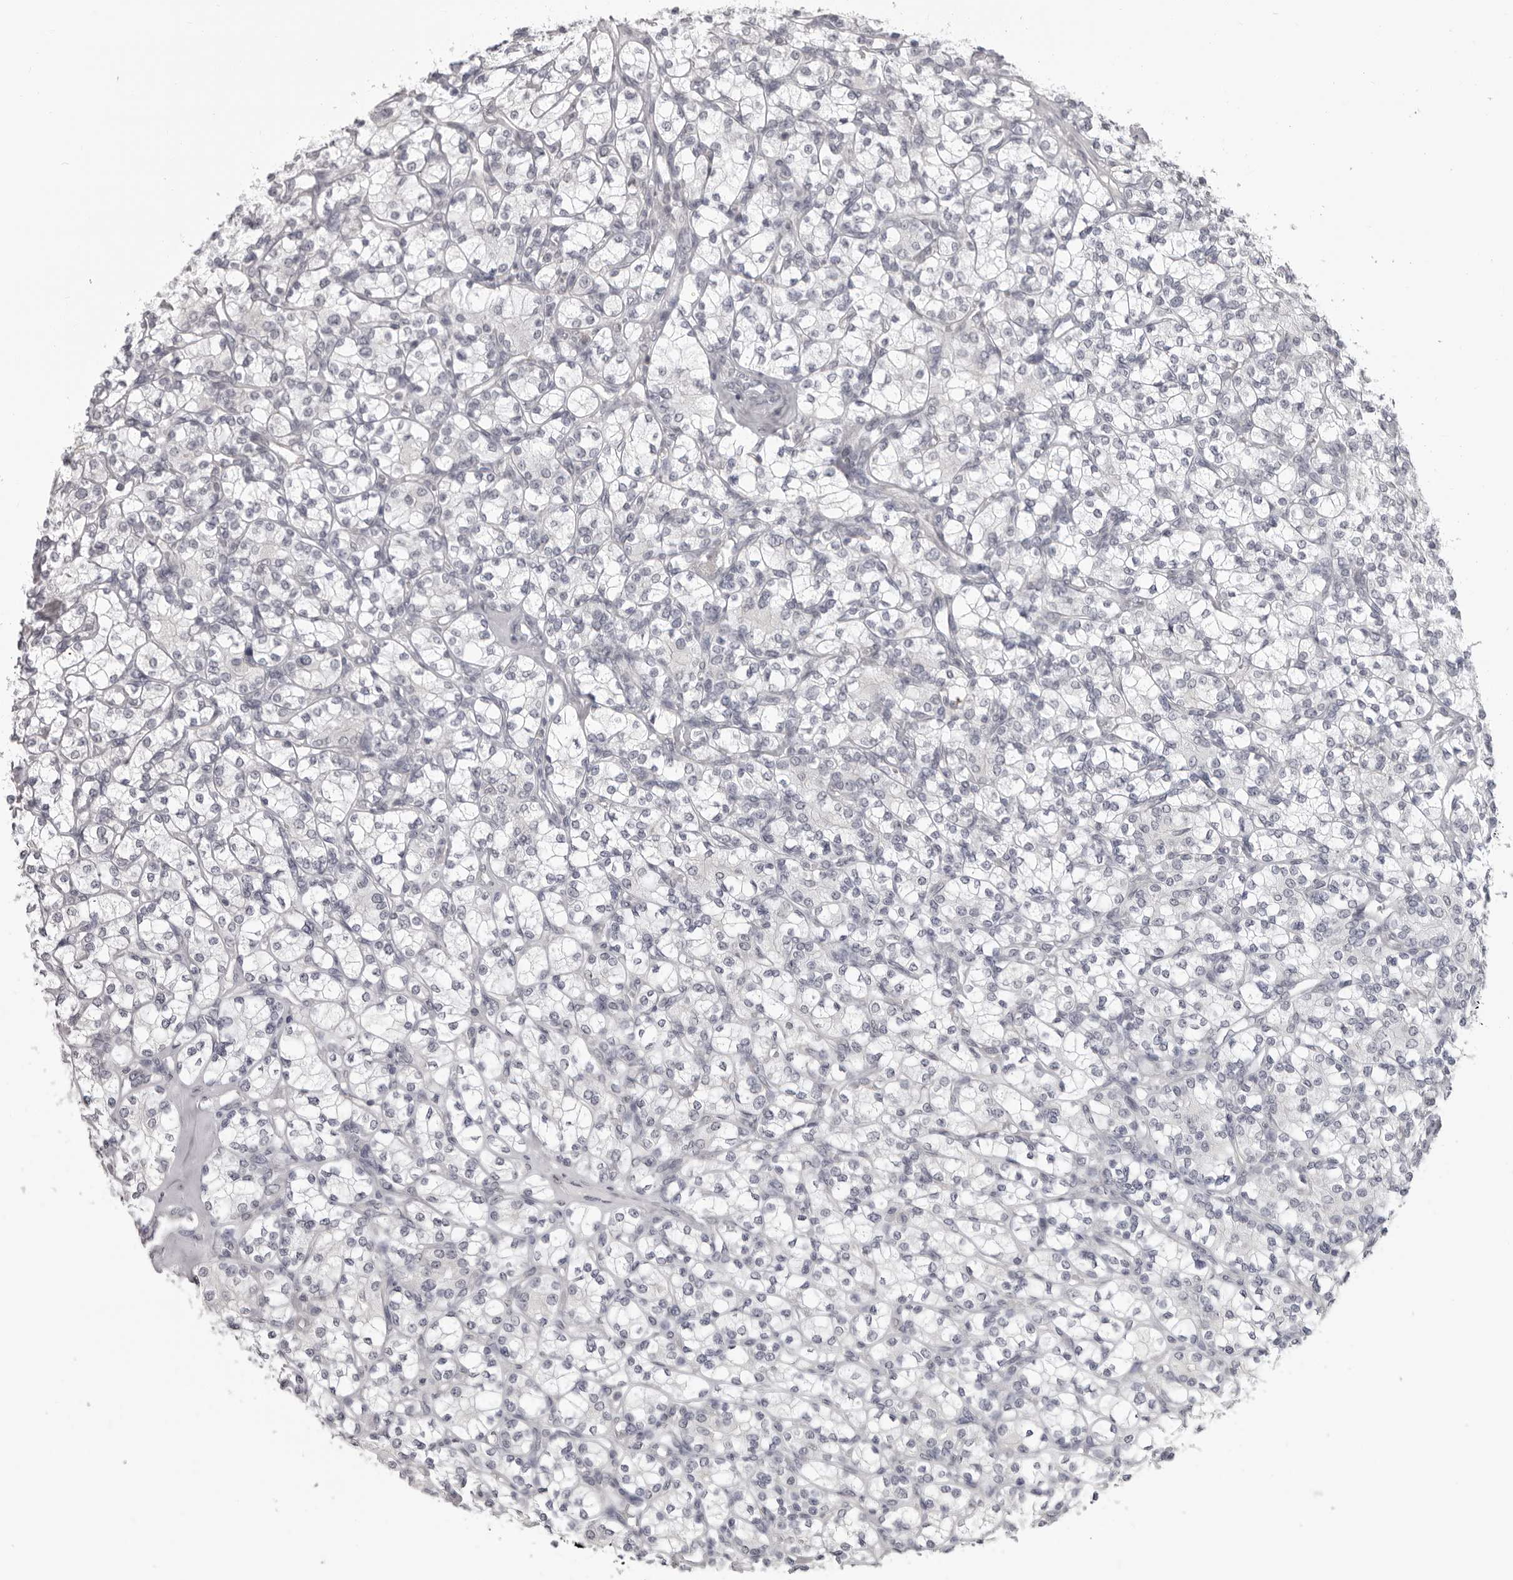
{"staining": {"intensity": "negative", "quantity": "none", "location": "none"}, "tissue": "renal cancer", "cell_type": "Tumor cells", "image_type": "cancer", "snomed": [{"axis": "morphology", "description": "Adenocarcinoma, NOS"}, {"axis": "topography", "description": "Kidney"}], "caption": "Protein analysis of renal cancer exhibits no significant positivity in tumor cells.", "gene": "DNALI1", "patient": {"sex": "male", "age": 77}}